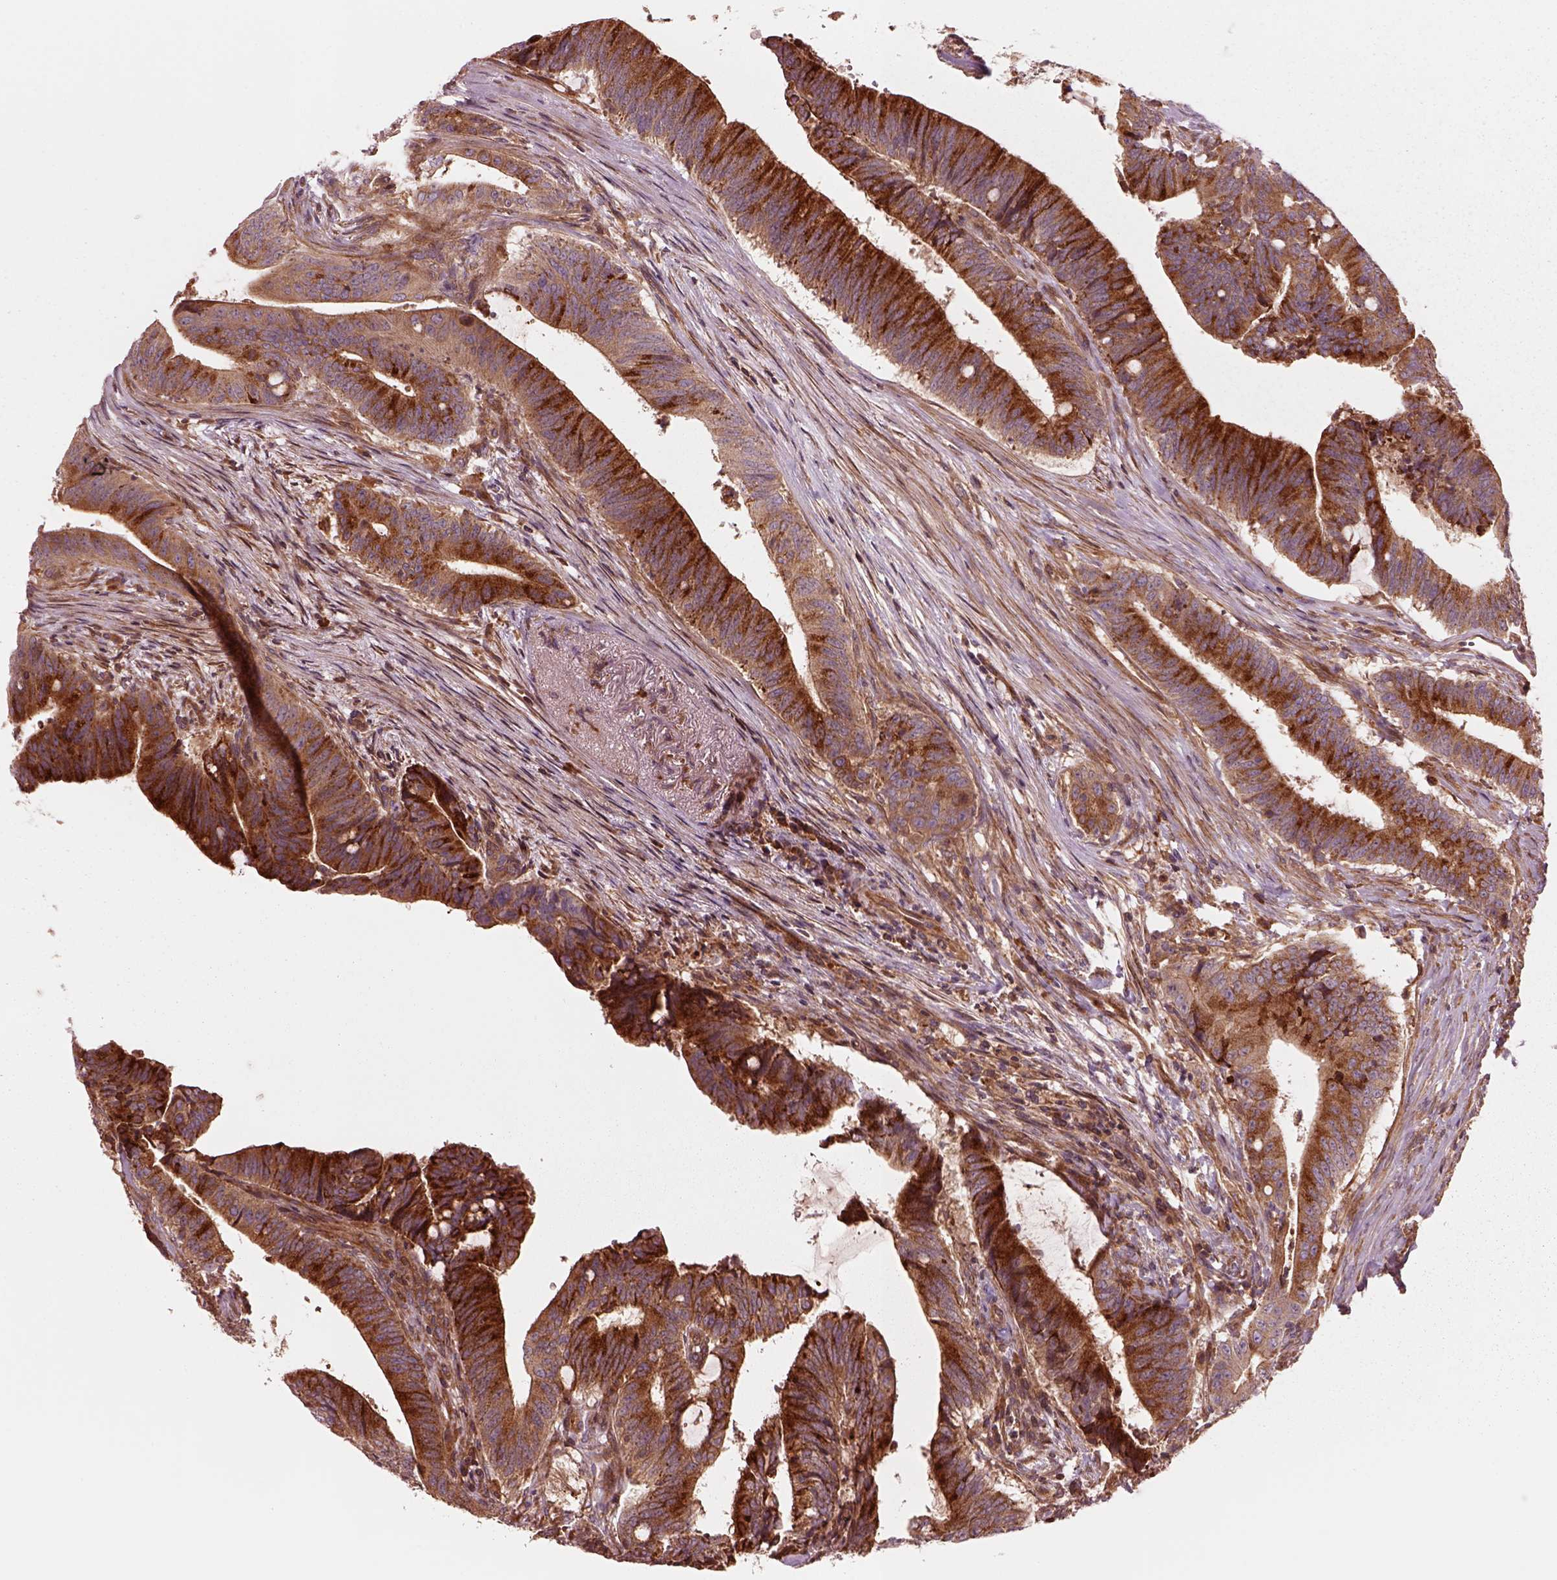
{"staining": {"intensity": "strong", "quantity": "25%-75%", "location": "cytoplasmic/membranous"}, "tissue": "colorectal cancer", "cell_type": "Tumor cells", "image_type": "cancer", "snomed": [{"axis": "morphology", "description": "Adenocarcinoma, NOS"}, {"axis": "topography", "description": "Colon"}], "caption": "An immunohistochemistry (IHC) image of tumor tissue is shown. Protein staining in brown highlights strong cytoplasmic/membranous positivity in adenocarcinoma (colorectal) within tumor cells.", "gene": "ASCC2", "patient": {"sex": "female", "age": 43}}